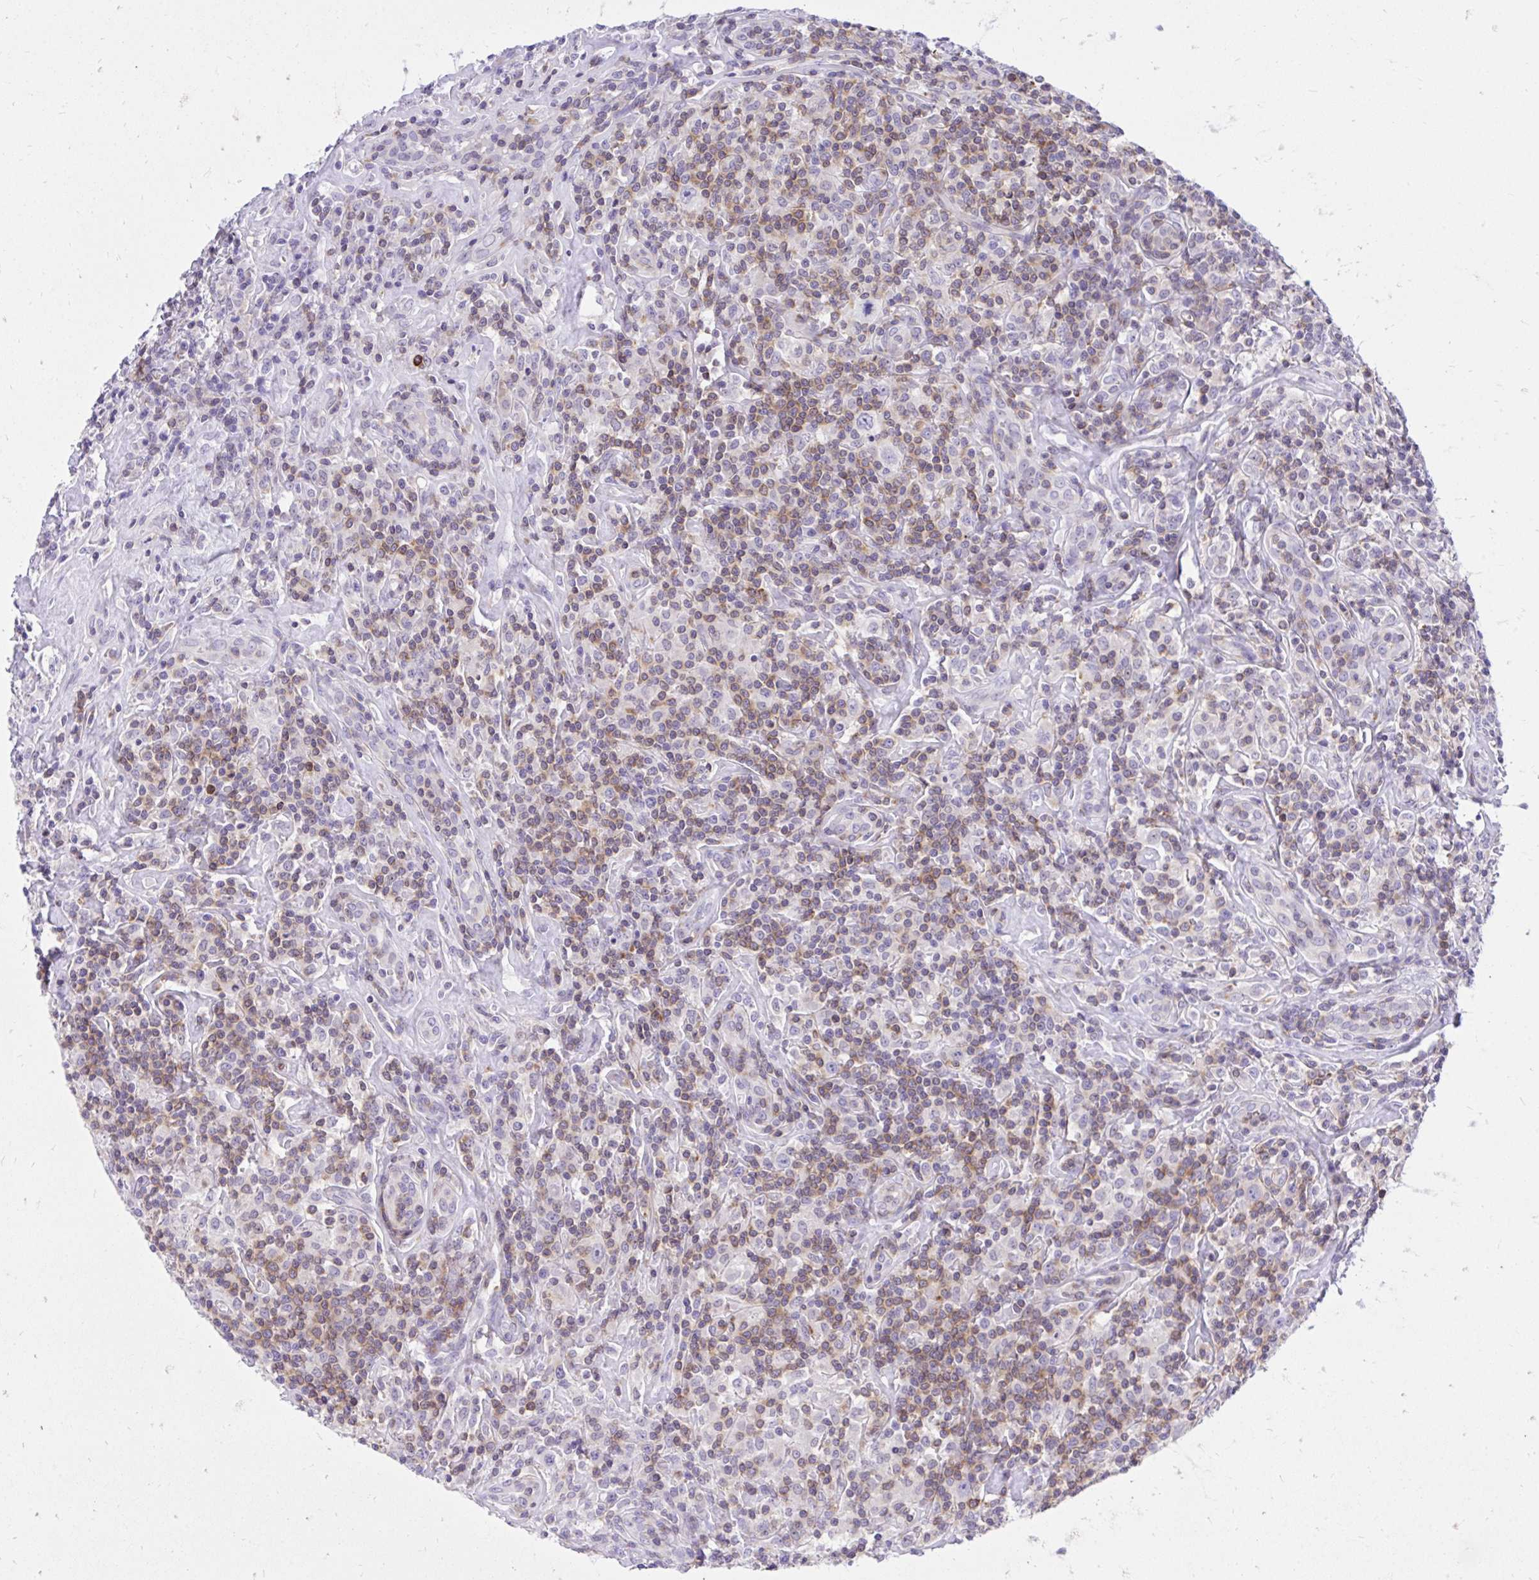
{"staining": {"intensity": "negative", "quantity": "none", "location": "none"}, "tissue": "lymphoma", "cell_type": "Tumor cells", "image_type": "cancer", "snomed": [{"axis": "morphology", "description": "Hodgkin's disease, NOS"}, {"axis": "morphology", "description": "Hodgkin's lymphoma, nodular sclerosis"}, {"axis": "topography", "description": "Lymph node"}], "caption": "Human Hodgkin's lymphoma, nodular sclerosis stained for a protein using immunohistochemistry shows no staining in tumor cells.", "gene": "CXCL8", "patient": {"sex": "female", "age": 10}}